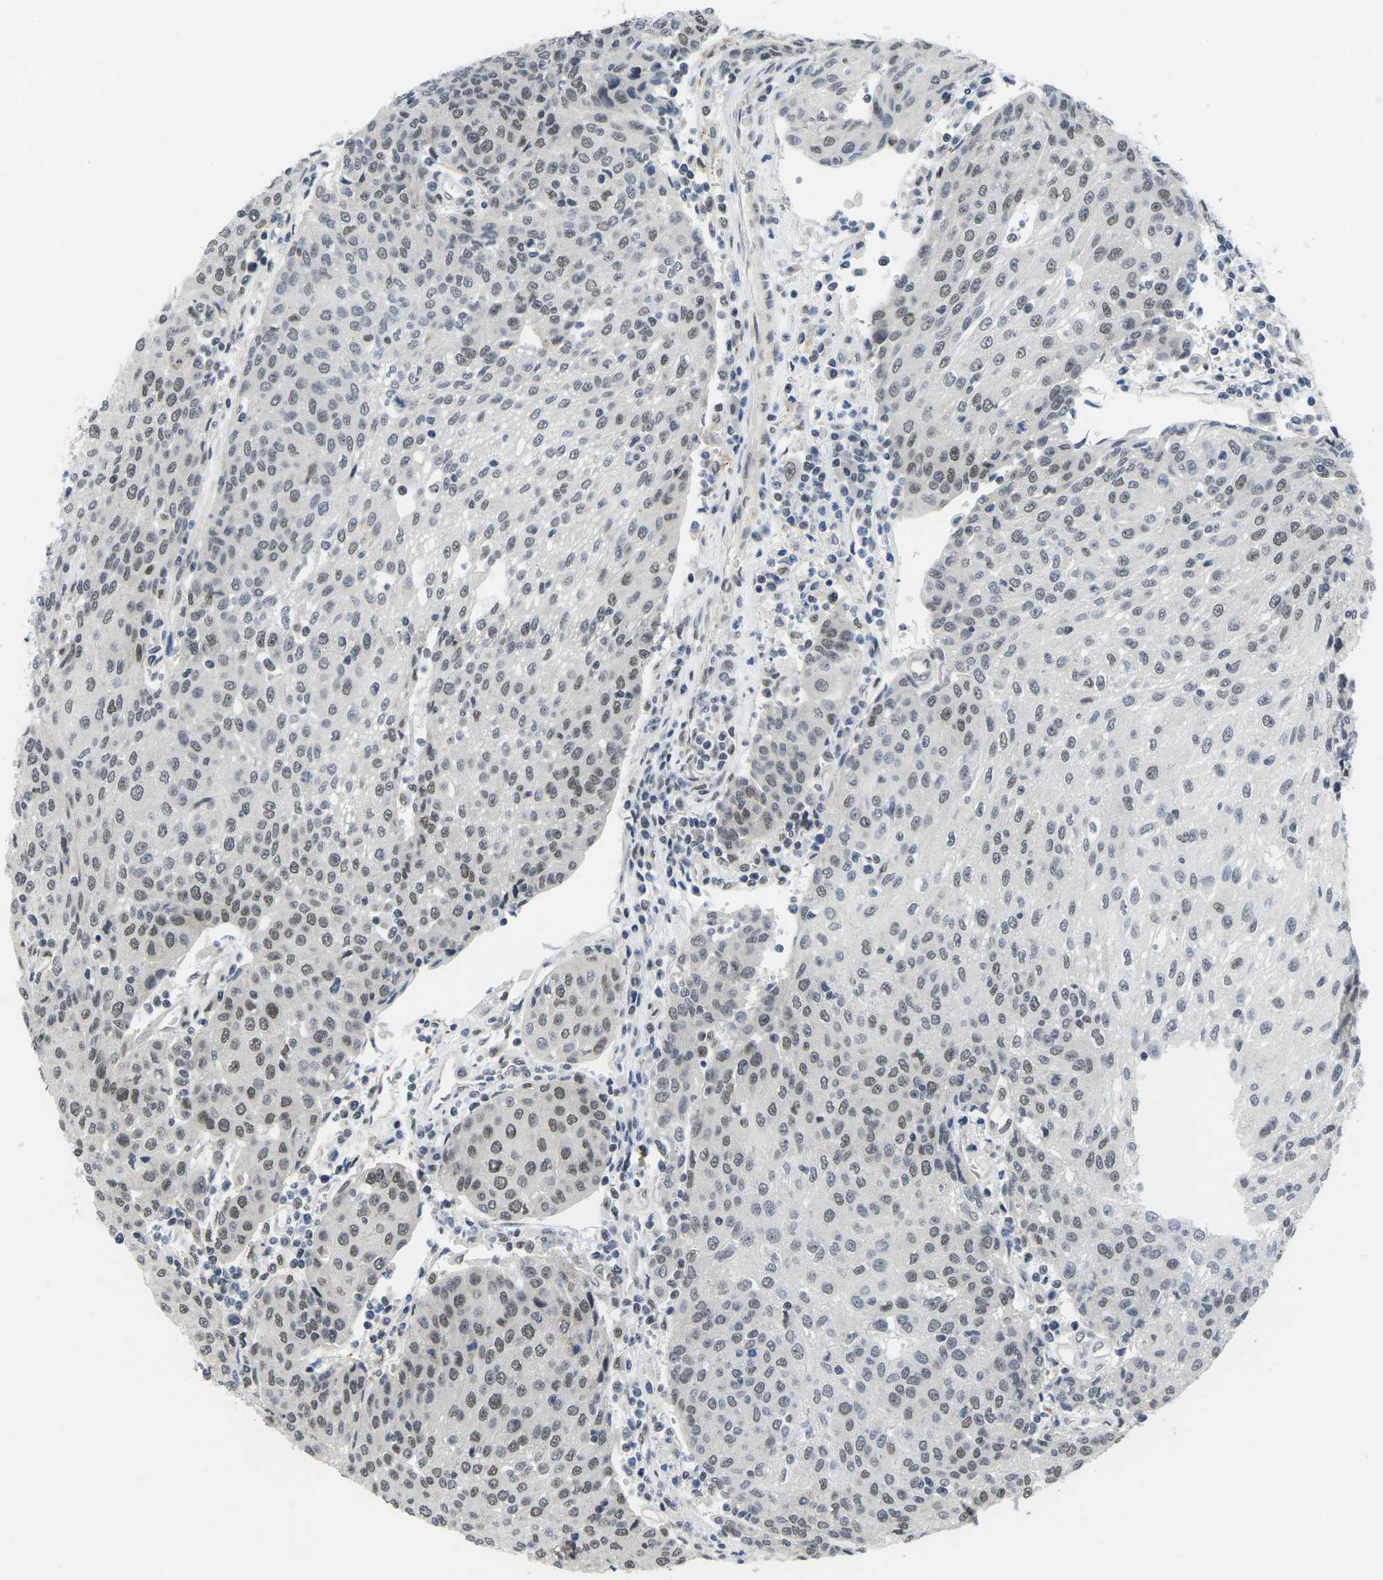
{"staining": {"intensity": "moderate", "quantity": "25%-75%", "location": "nuclear"}, "tissue": "urothelial cancer", "cell_type": "Tumor cells", "image_type": "cancer", "snomed": [{"axis": "morphology", "description": "Urothelial carcinoma, High grade"}, {"axis": "topography", "description": "Urinary bladder"}], "caption": "Human high-grade urothelial carcinoma stained for a protein (brown) shows moderate nuclear positive expression in about 25%-75% of tumor cells.", "gene": "RBM7", "patient": {"sex": "female", "age": 85}}